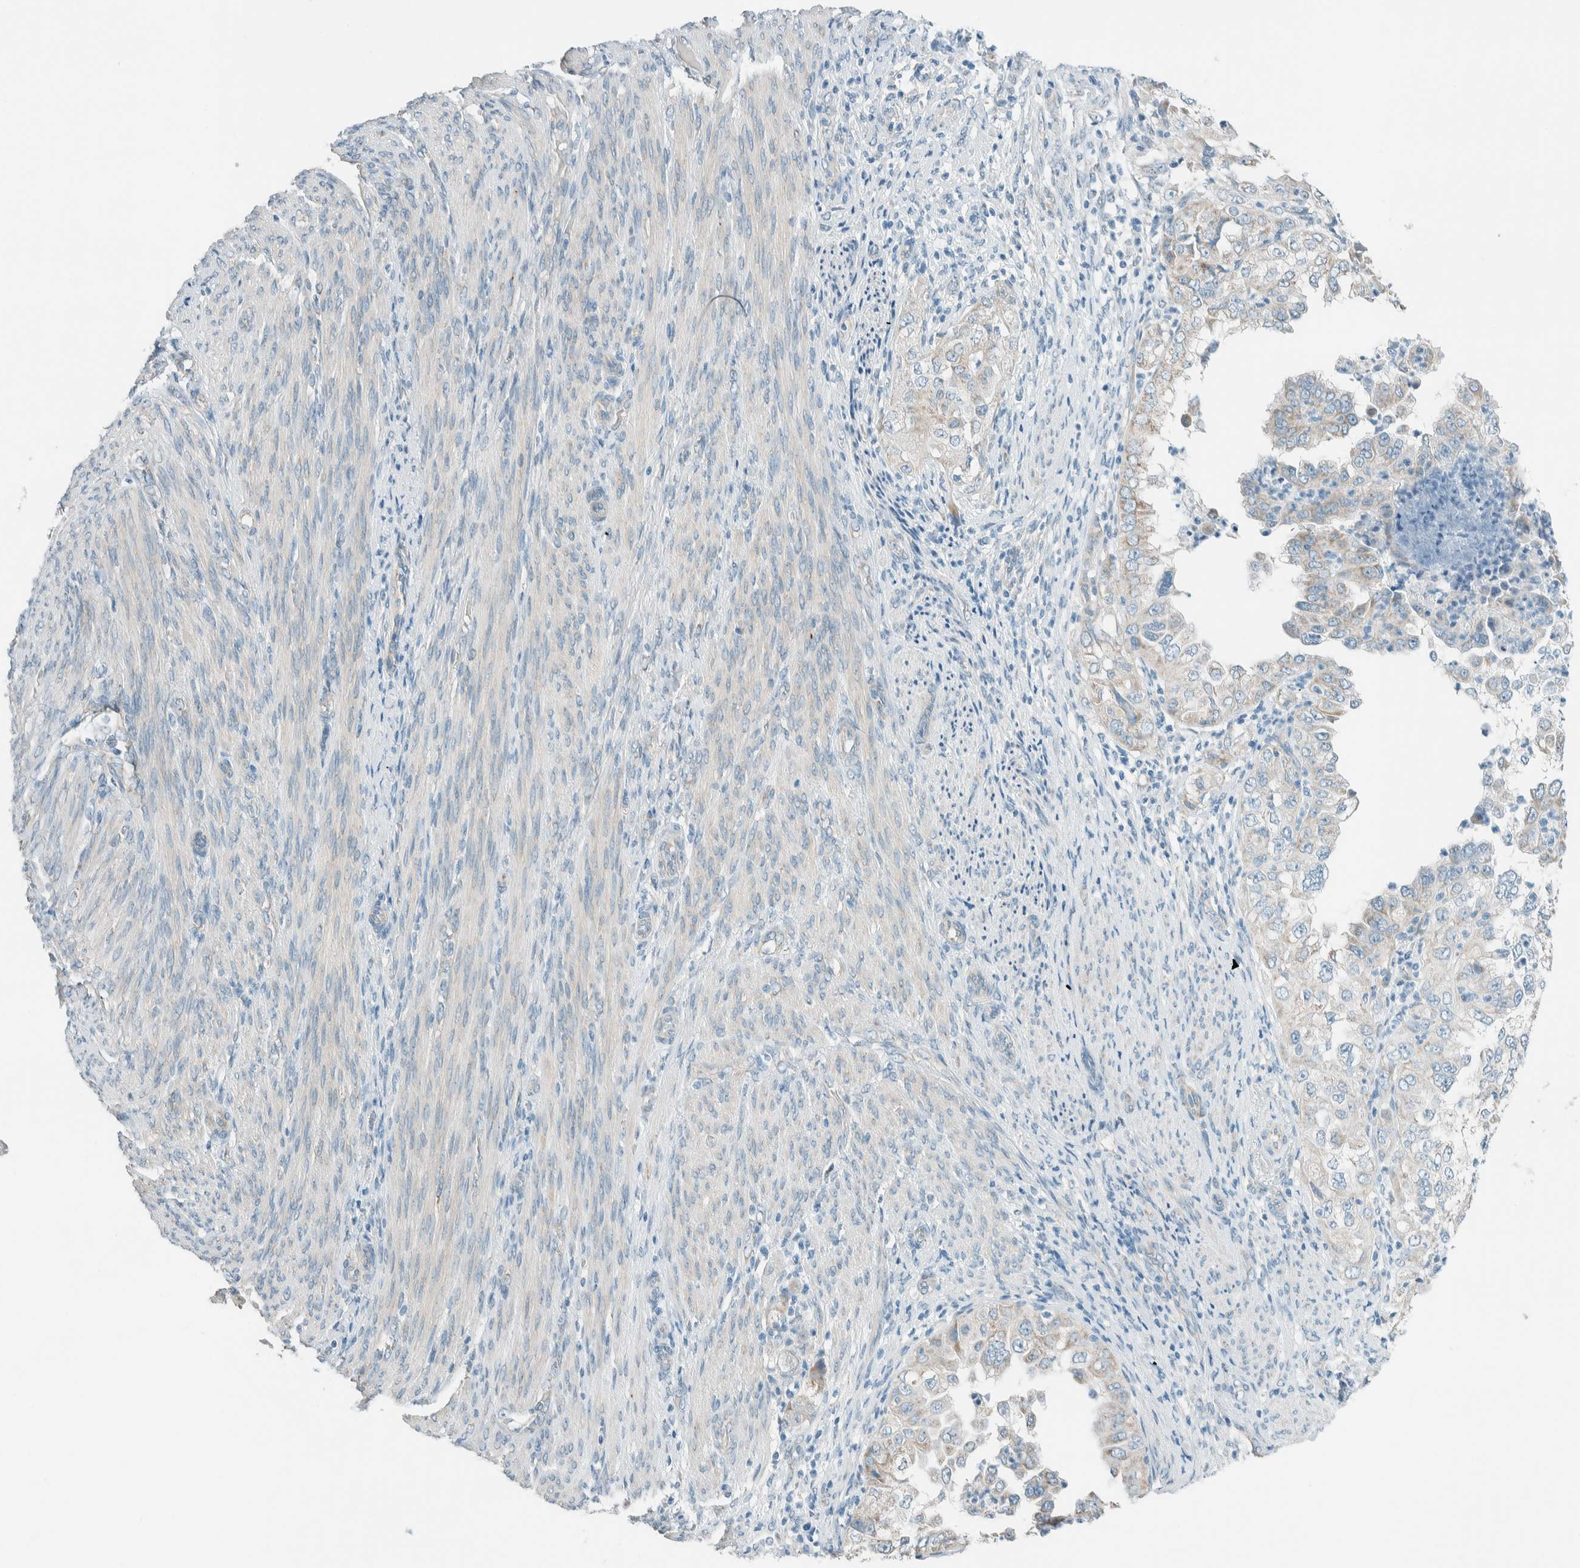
{"staining": {"intensity": "weak", "quantity": "<25%", "location": "cytoplasmic/membranous"}, "tissue": "endometrial cancer", "cell_type": "Tumor cells", "image_type": "cancer", "snomed": [{"axis": "morphology", "description": "Adenocarcinoma, NOS"}, {"axis": "topography", "description": "Endometrium"}], "caption": "Immunohistochemical staining of human adenocarcinoma (endometrial) shows no significant positivity in tumor cells.", "gene": "ALDH7A1", "patient": {"sex": "female", "age": 85}}